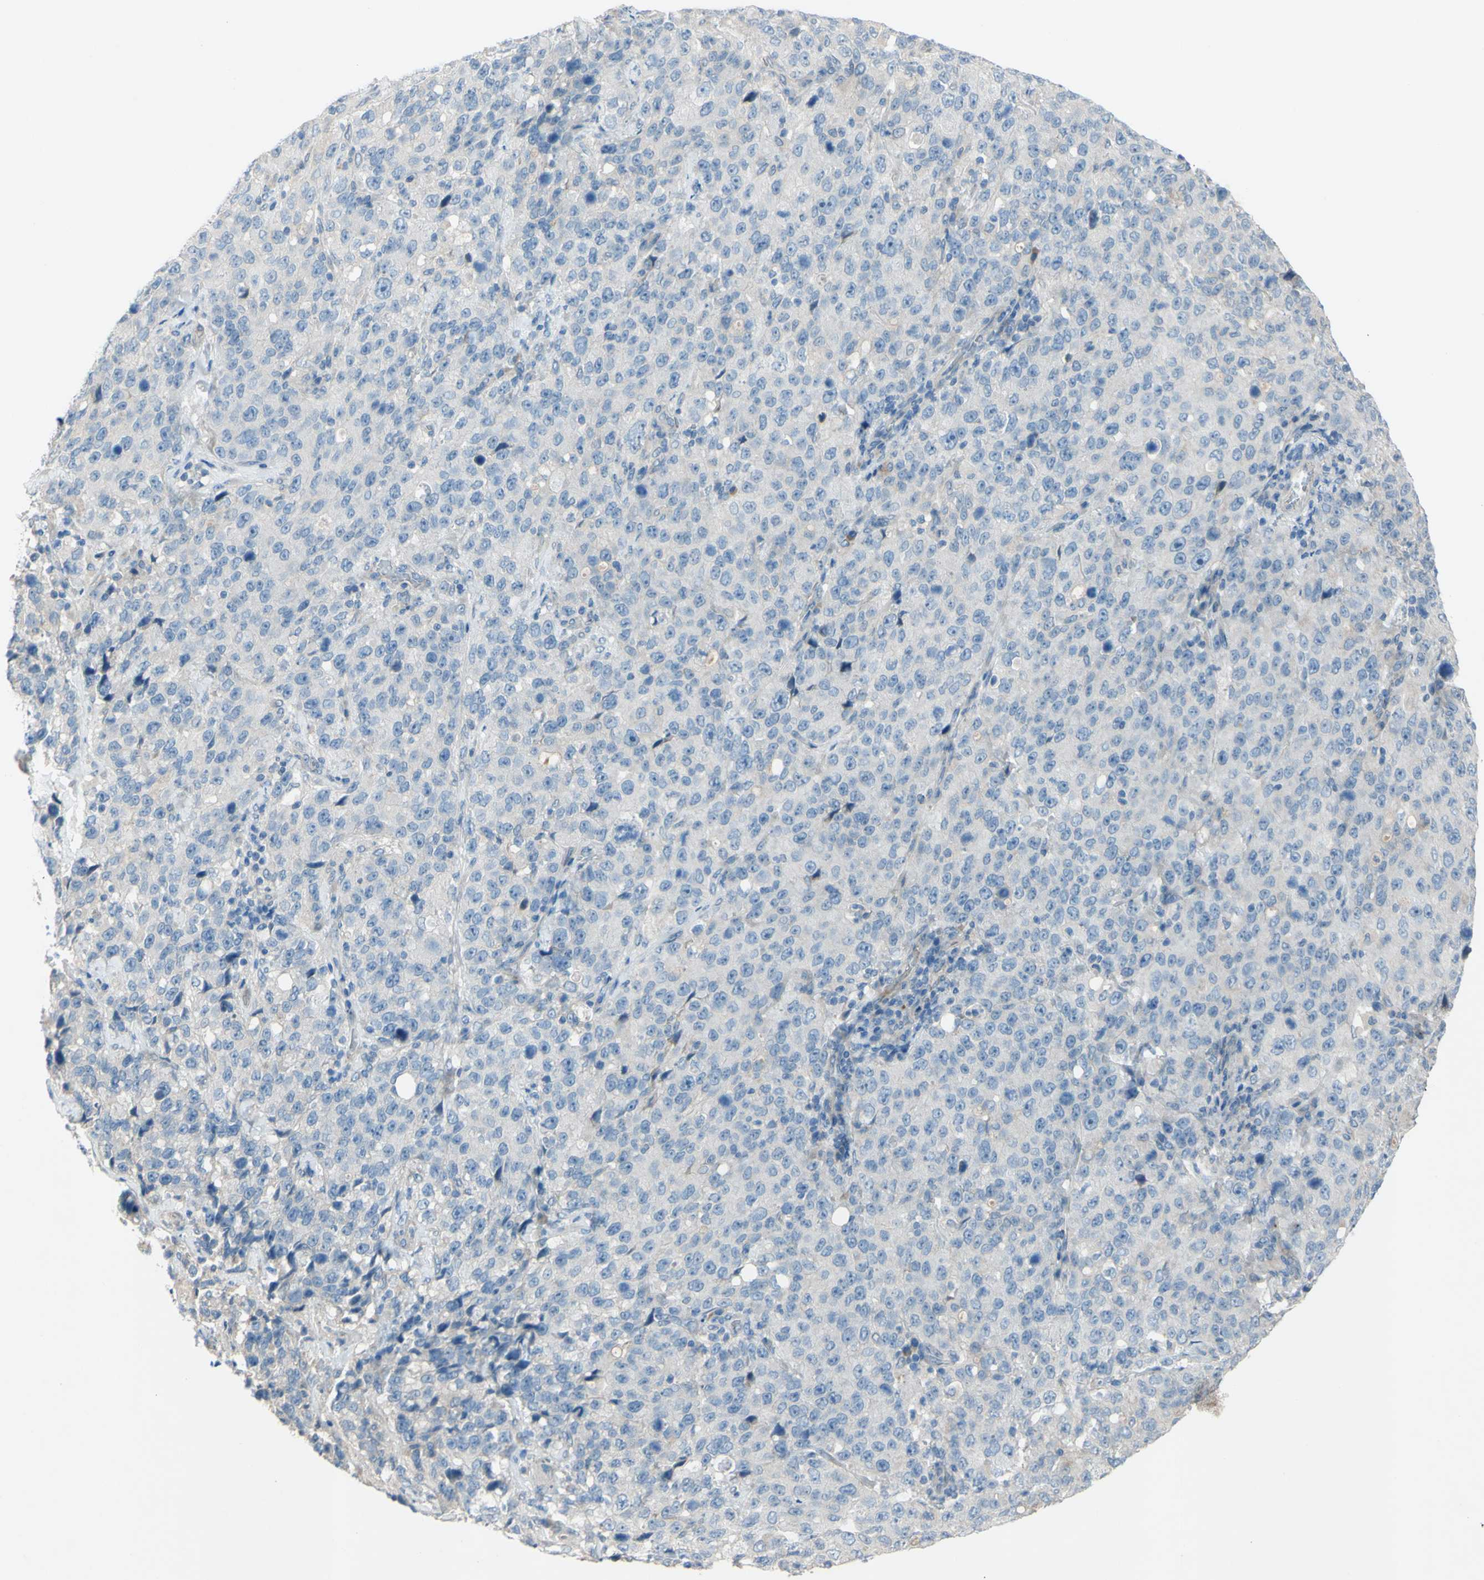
{"staining": {"intensity": "negative", "quantity": "none", "location": "none"}, "tissue": "stomach cancer", "cell_type": "Tumor cells", "image_type": "cancer", "snomed": [{"axis": "morphology", "description": "Normal tissue, NOS"}, {"axis": "morphology", "description": "Adenocarcinoma, NOS"}, {"axis": "topography", "description": "Stomach"}], "caption": "Immunohistochemistry micrograph of neoplastic tissue: human stomach cancer (adenocarcinoma) stained with DAB (3,3'-diaminobenzidine) shows no significant protein positivity in tumor cells. (Brightfield microscopy of DAB immunohistochemistry (IHC) at high magnification).", "gene": "ATRN", "patient": {"sex": "male", "age": 48}}